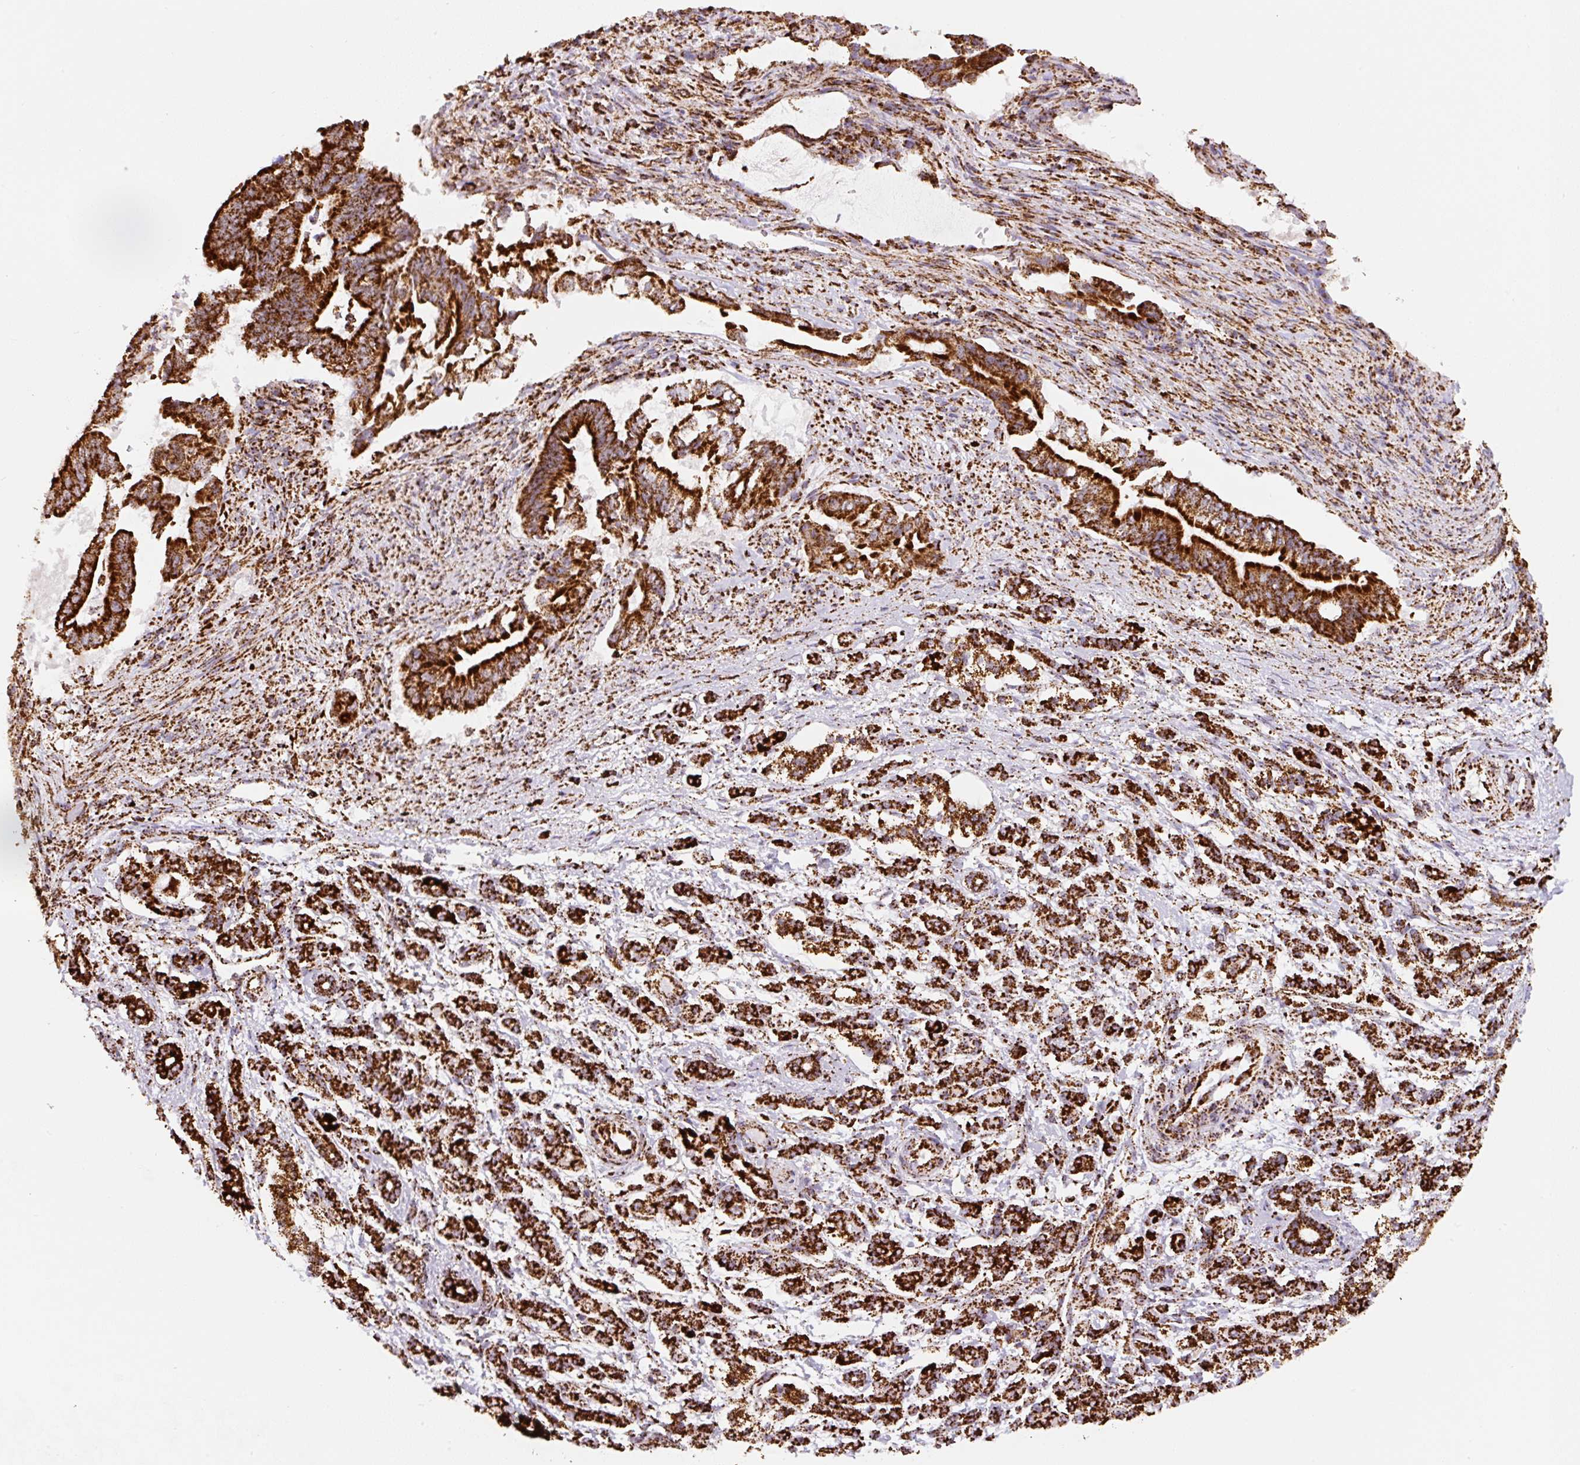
{"staining": {"intensity": "strong", "quantity": ">75%", "location": "cytoplasmic/membranous"}, "tissue": "pancreatic cancer", "cell_type": "Tumor cells", "image_type": "cancer", "snomed": [{"axis": "morphology", "description": "Adenocarcinoma, NOS"}, {"axis": "topography", "description": "Pancreas"}], "caption": "Pancreatic cancer (adenocarcinoma) stained with IHC exhibits strong cytoplasmic/membranous positivity in about >75% of tumor cells.", "gene": "ATP5F1A", "patient": {"sex": "male", "age": 68}}